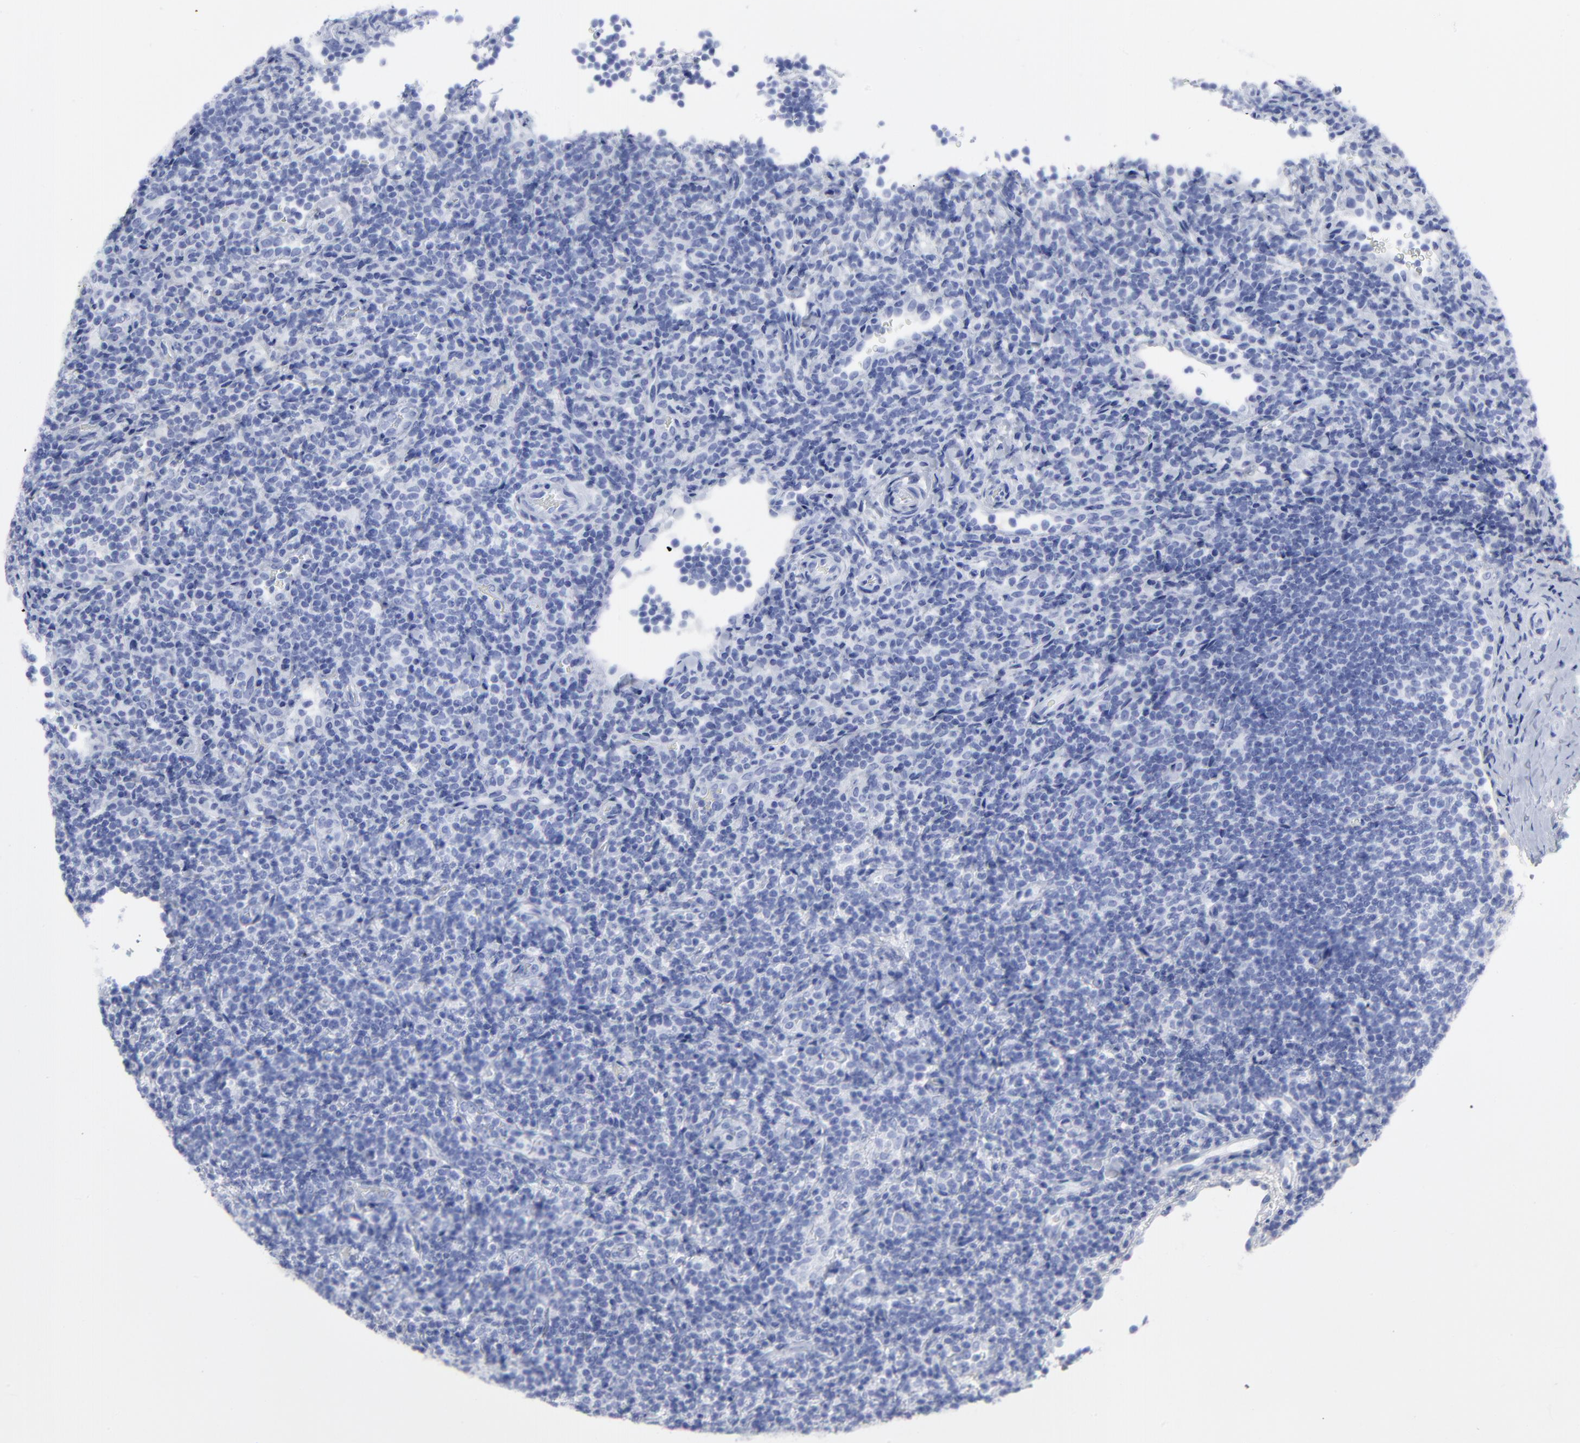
{"staining": {"intensity": "negative", "quantity": "none", "location": "none"}, "tissue": "lymphoma", "cell_type": "Tumor cells", "image_type": "cancer", "snomed": [{"axis": "morphology", "description": "Malignant lymphoma, non-Hodgkin's type, Low grade"}, {"axis": "topography", "description": "Lymph node"}], "caption": "A micrograph of malignant lymphoma, non-Hodgkin's type (low-grade) stained for a protein demonstrates no brown staining in tumor cells. The staining is performed using DAB (3,3'-diaminobenzidine) brown chromogen with nuclei counter-stained in using hematoxylin.", "gene": "DCN", "patient": {"sex": "female", "age": 76}}